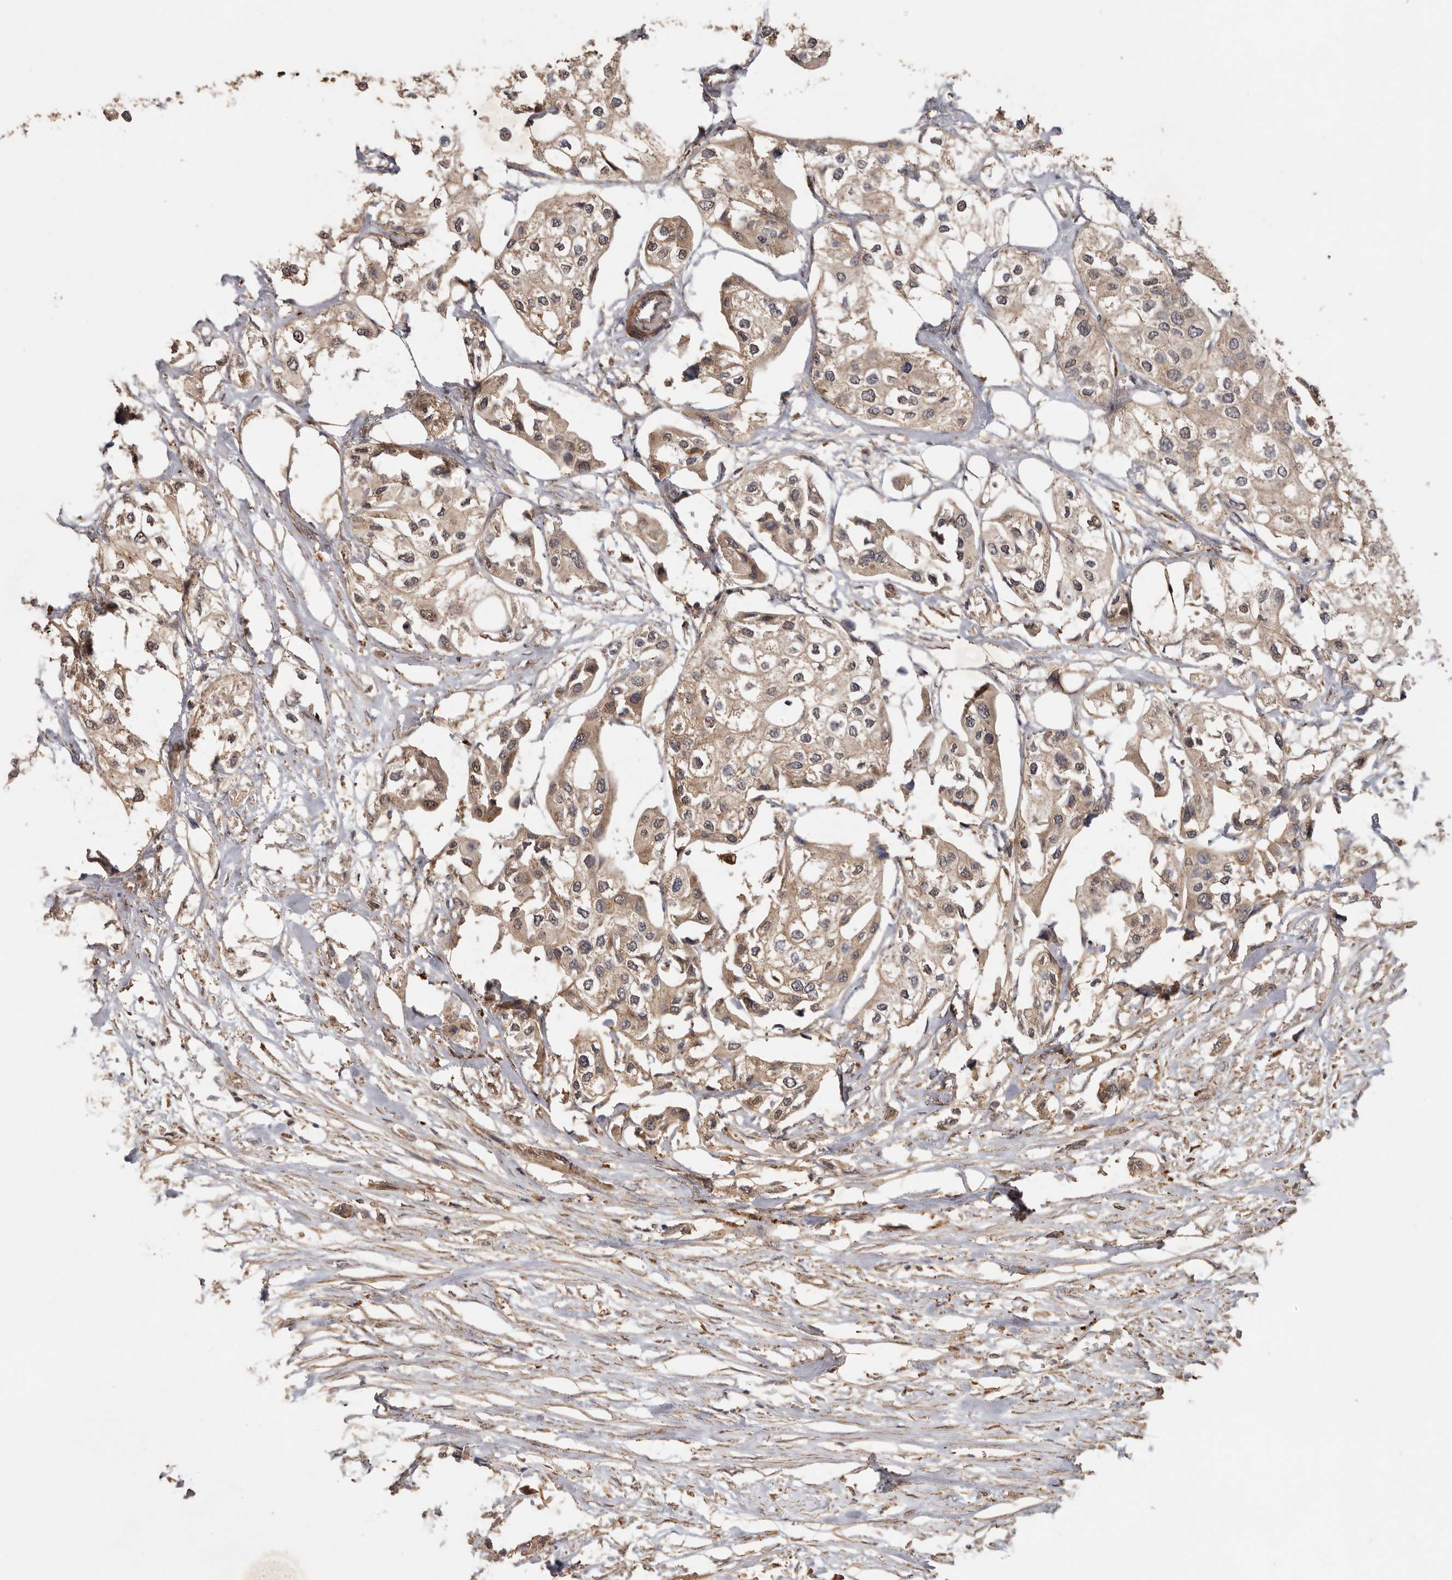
{"staining": {"intensity": "weak", "quantity": ">75%", "location": "cytoplasmic/membranous"}, "tissue": "urothelial cancer", "cell_type": "Tumor cells", "image_type": "cancer", "snomed": [{"axis": "morphology", "description": "Urothelial carcinoma, High grade"}, {"axis": "topography", "description": "Urinary bladder"}], "caption": "A micrograph of urothelial cancer stained for a protein demonstrates weak cytoplasmic/membranous brown staining in tumor cells.", "gene": "RWDD1", "patient": {"sex": "male", "age": 64}}